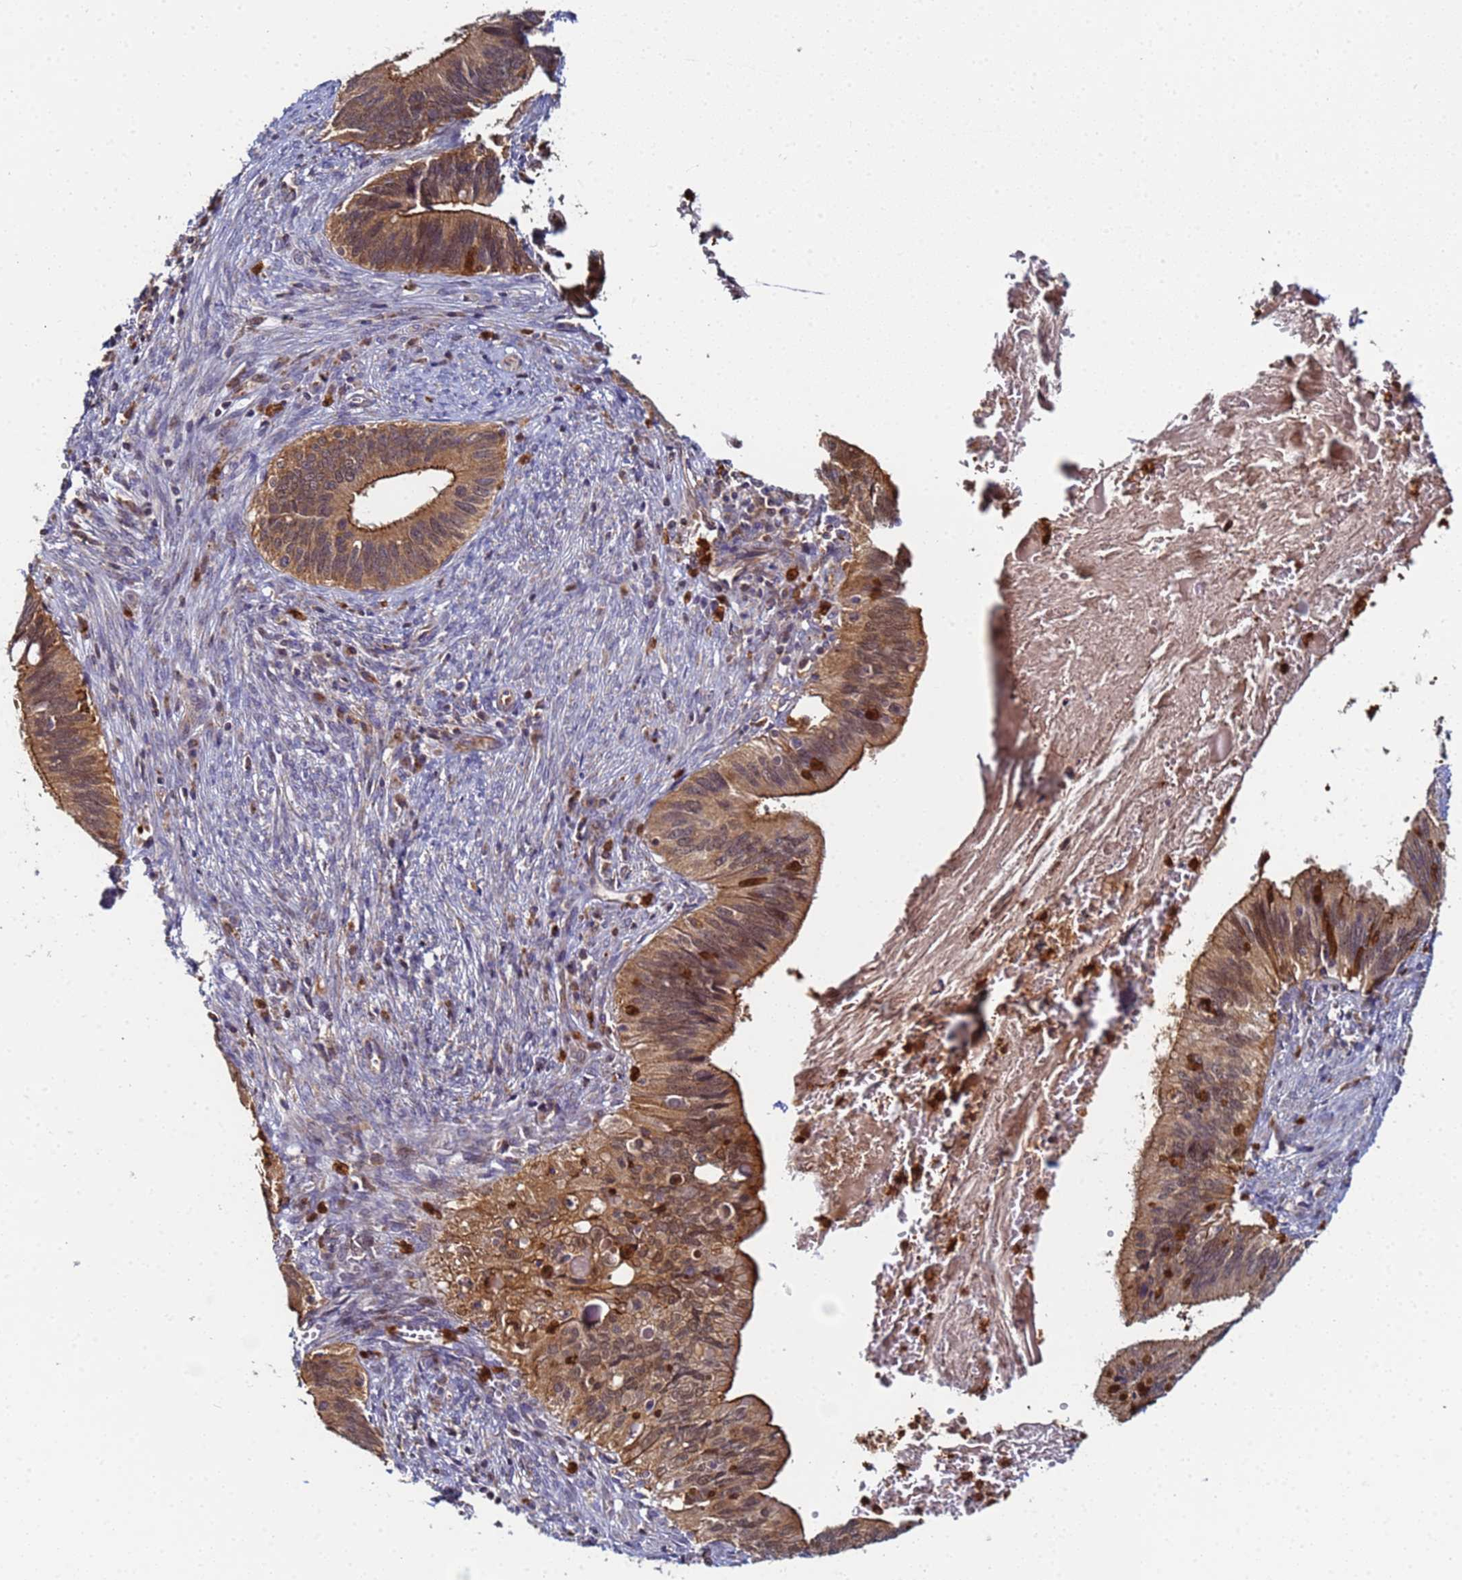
{"staining": {"intensity": "moderate", "quantity": ">75%", "location": "cytoplasmic/membranous,nuclear"}, "tissue": "cervical cancer", "cell_type": "Tumor cells", "image_type": "cancer", "snomed": [{"axis": "morphology", "description": "Adenocarcinoma, NOS"}, {"axis": "topography", "description": "Cervix"}], "caption": "A high-resolution micrograph shows IHC staining of cervical cancer, which exhibits moderate cytoplasmic/membranous and nuclear staining in approximately >75% of tumor cells.", "gene": "CCDC127", "patient": {"sex": "female", "age": 42}}